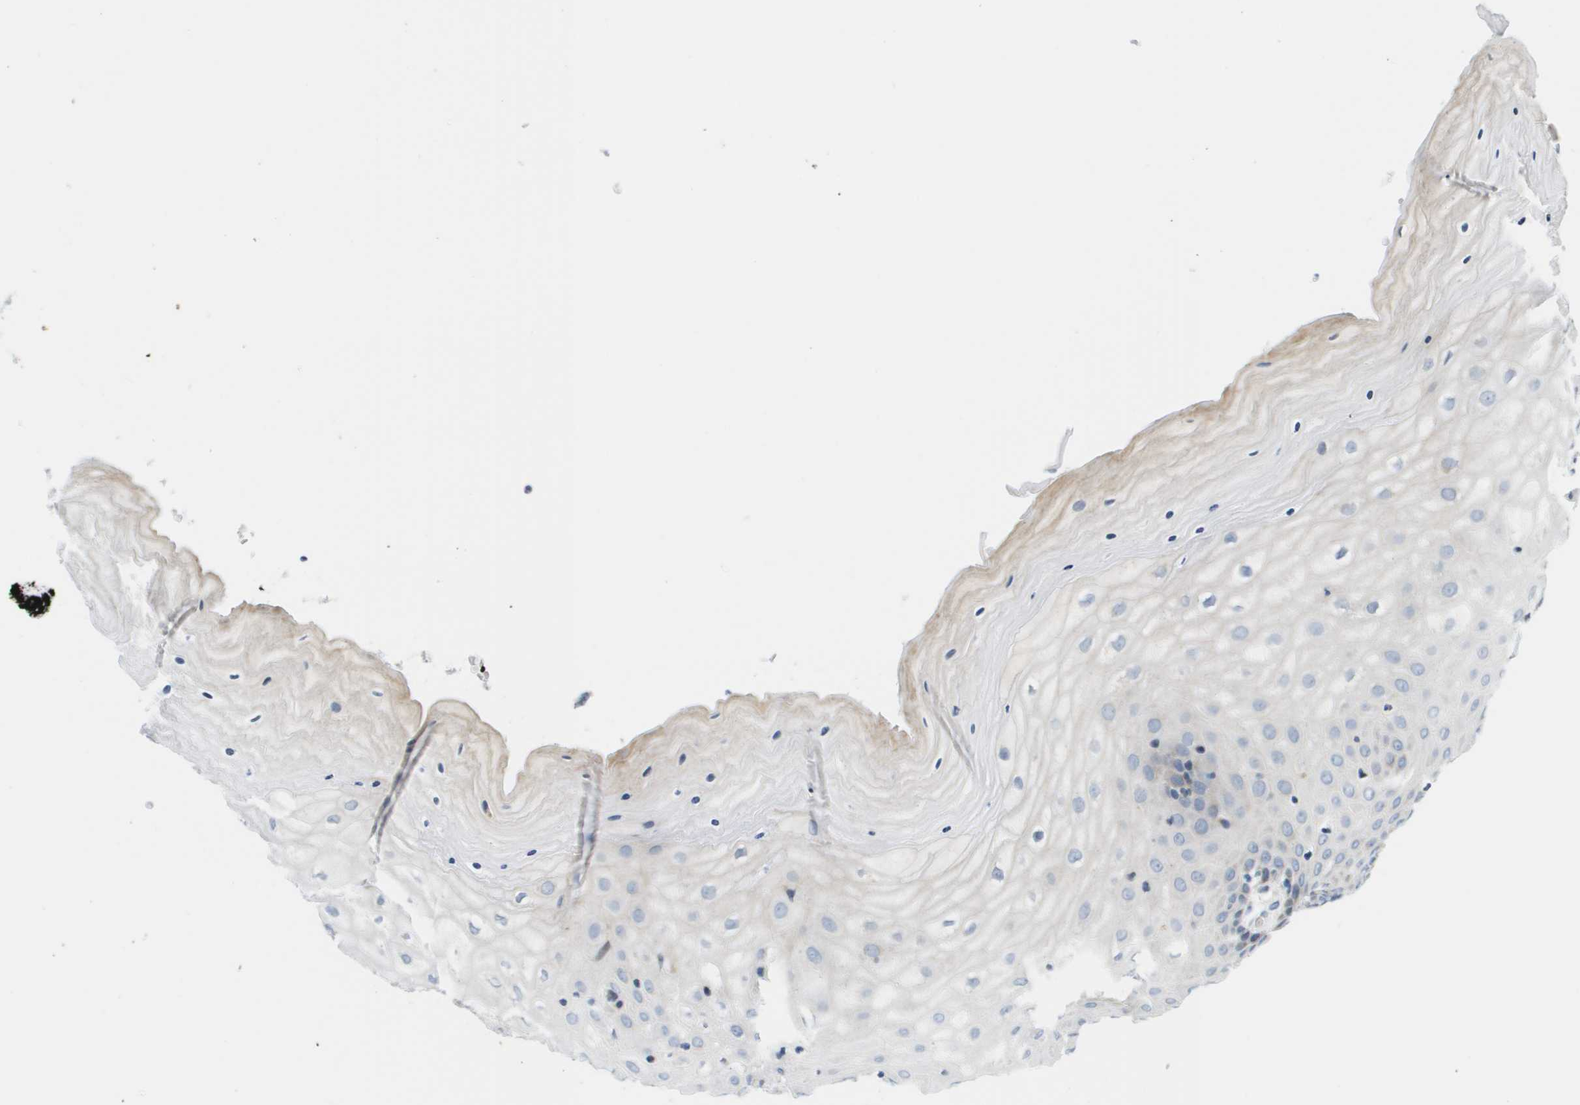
{"staining": {"intensity": "moderate", "quantity": "<25%", "location": "cytoplasmic/membranous"}, "tissue": "cervix", "cell_type": "Glandular cells", "image_type": "normal", "snomed": [{"axis": "morphology", "description": "Normal tissue, NOS"}, {"axis": "topography", "description": "Cervix"}], "caption": "Moderate cytoplasmic/membranous protein positivity is seen in approximately <25% of glandular cells in cervix.", "gene": "KRT23", "patient": {"sex": "female", "age": 55}}